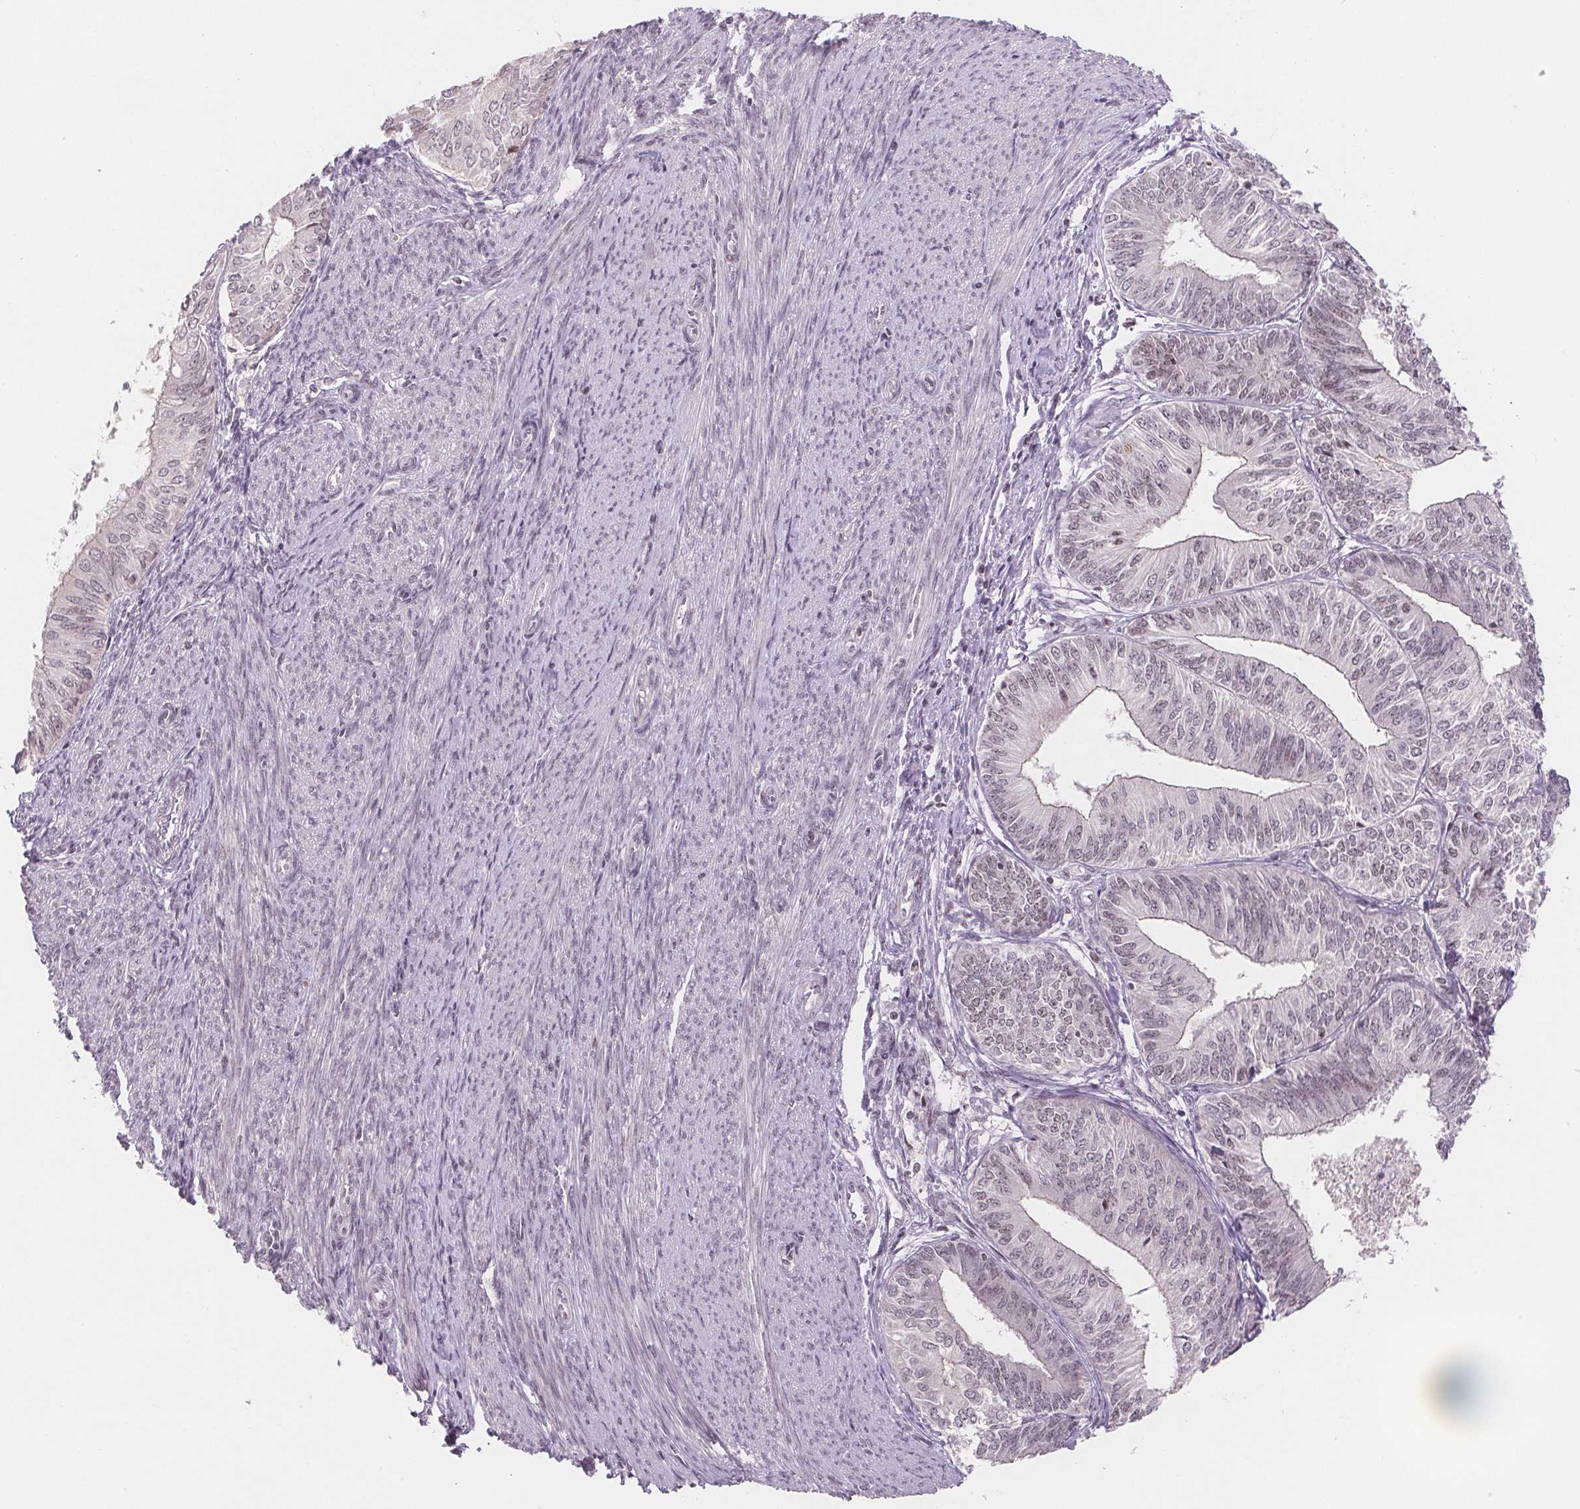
{"staining": {"intensity": "negative", "quantity": "none", "location": "none"}, "tissue": "endometrial cancer", "cell_type": "Tumor cells", "image_type": "cancer", "snomed": [{"axis": "morphology", "description": "Adenocarcinoma, NOS"}, {"axis": "topography", "description": "Endometrium"}], "caption": "Endometrial cancer was stained to show a protein in brown. There is no significant positivity in tumor cells. The staining is performed using DAB (3,3'-diaminobenzidine) brown chromogen with nuclei counter-stained in using hematoxylin.", "gene": "DEK", "patient": {"sex": "female", "age": 58}}